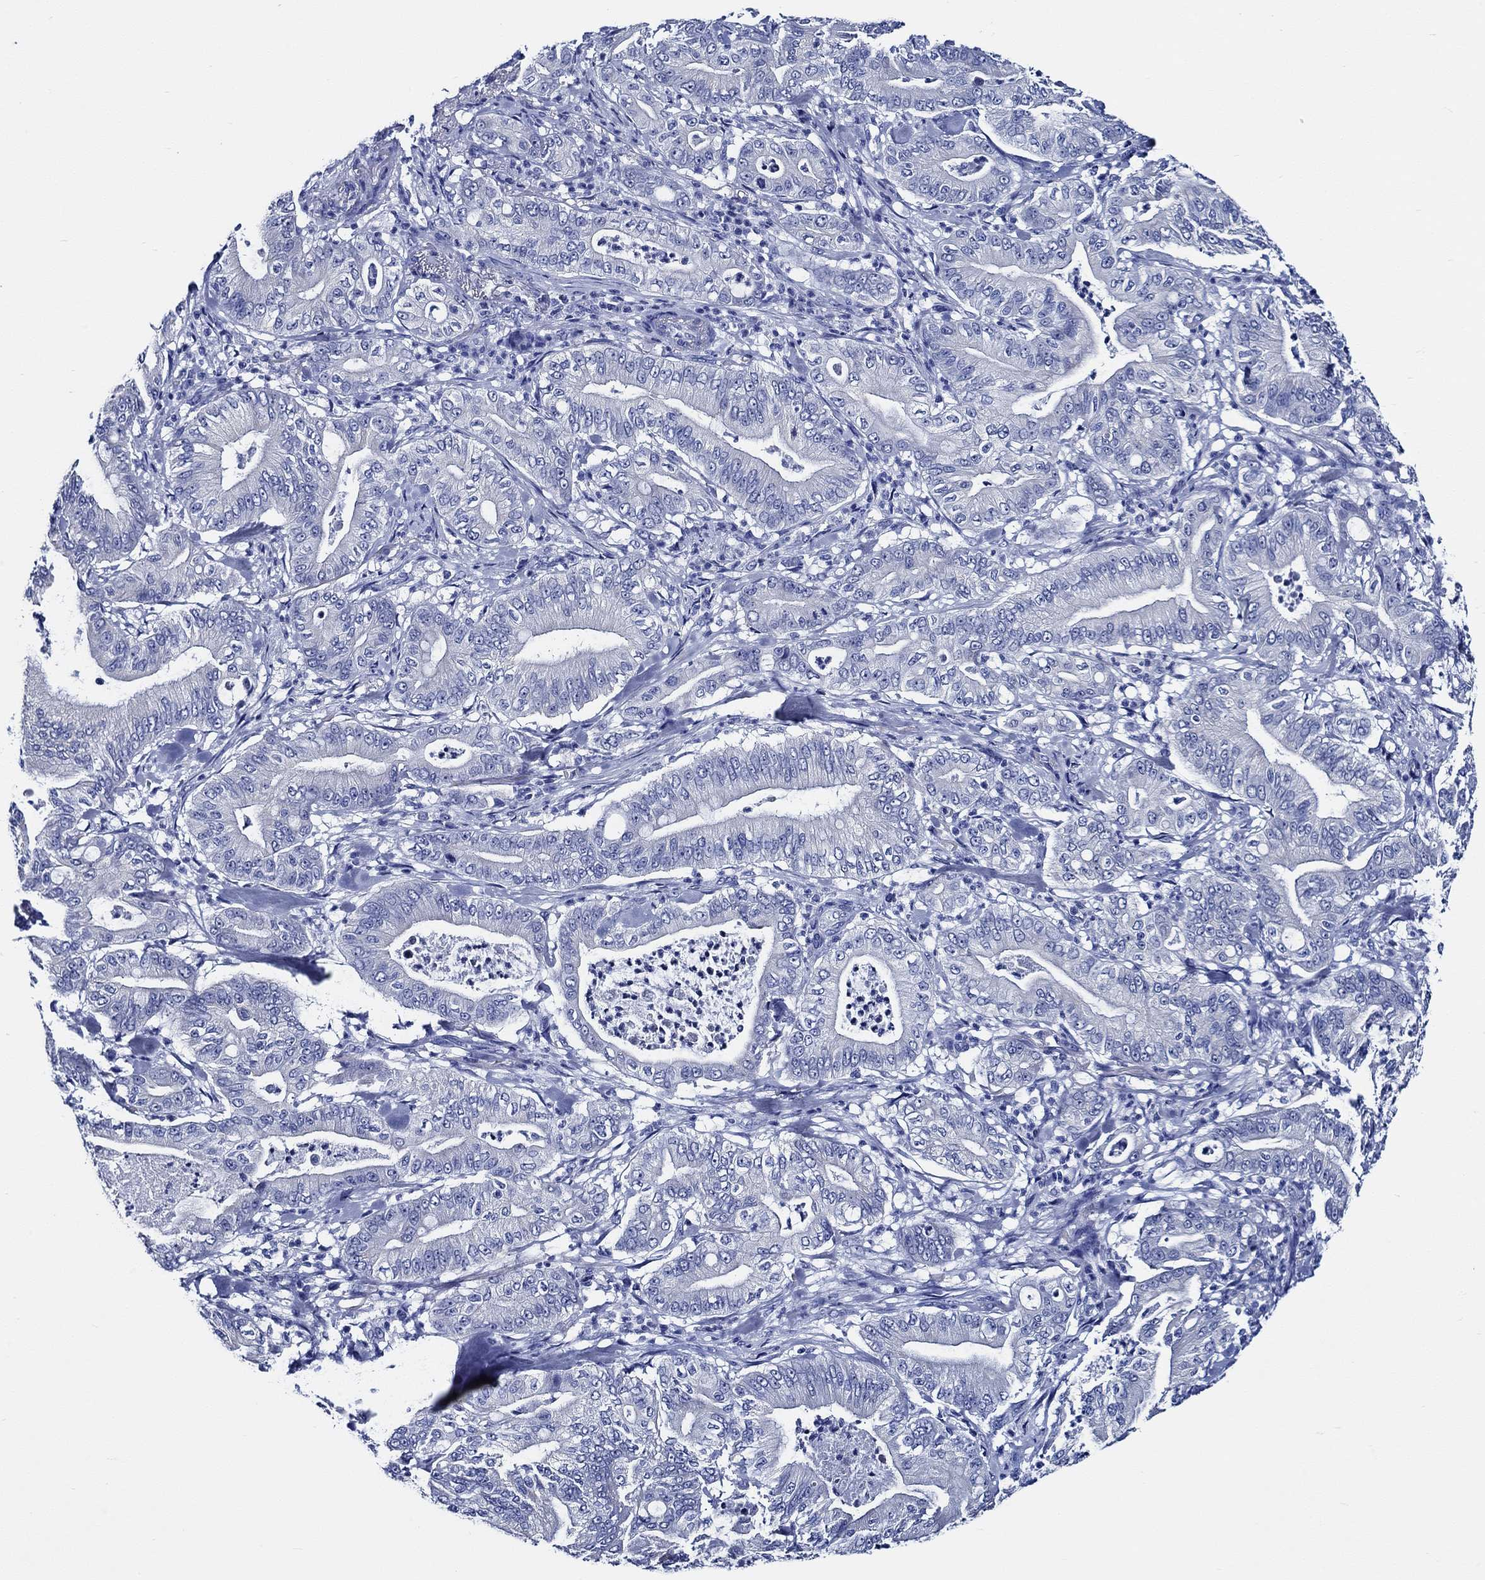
{"staining": {"intensity": "negative", "quantity": "none", "location": "none"}, "tissue": "pancreatic cancer", "cell_type": "Tumor cells", "image_type": "cancer", "snomed": [{"axis": "morphology", "description": "Adenocarcinoma, NOS"}, {"axis": "topography", "description": "Pancreas"}], "caption": "A histopathology image of pancreatic cancer (adenocarcinoma) stained for a protein shows no brown staining in tumor cells. (DAB (3,3'-diaminobenzidine) IHC with hematoxylin counter stain).", "gene": "WDR62", "patient": {"sex": "male", "age": 71}}